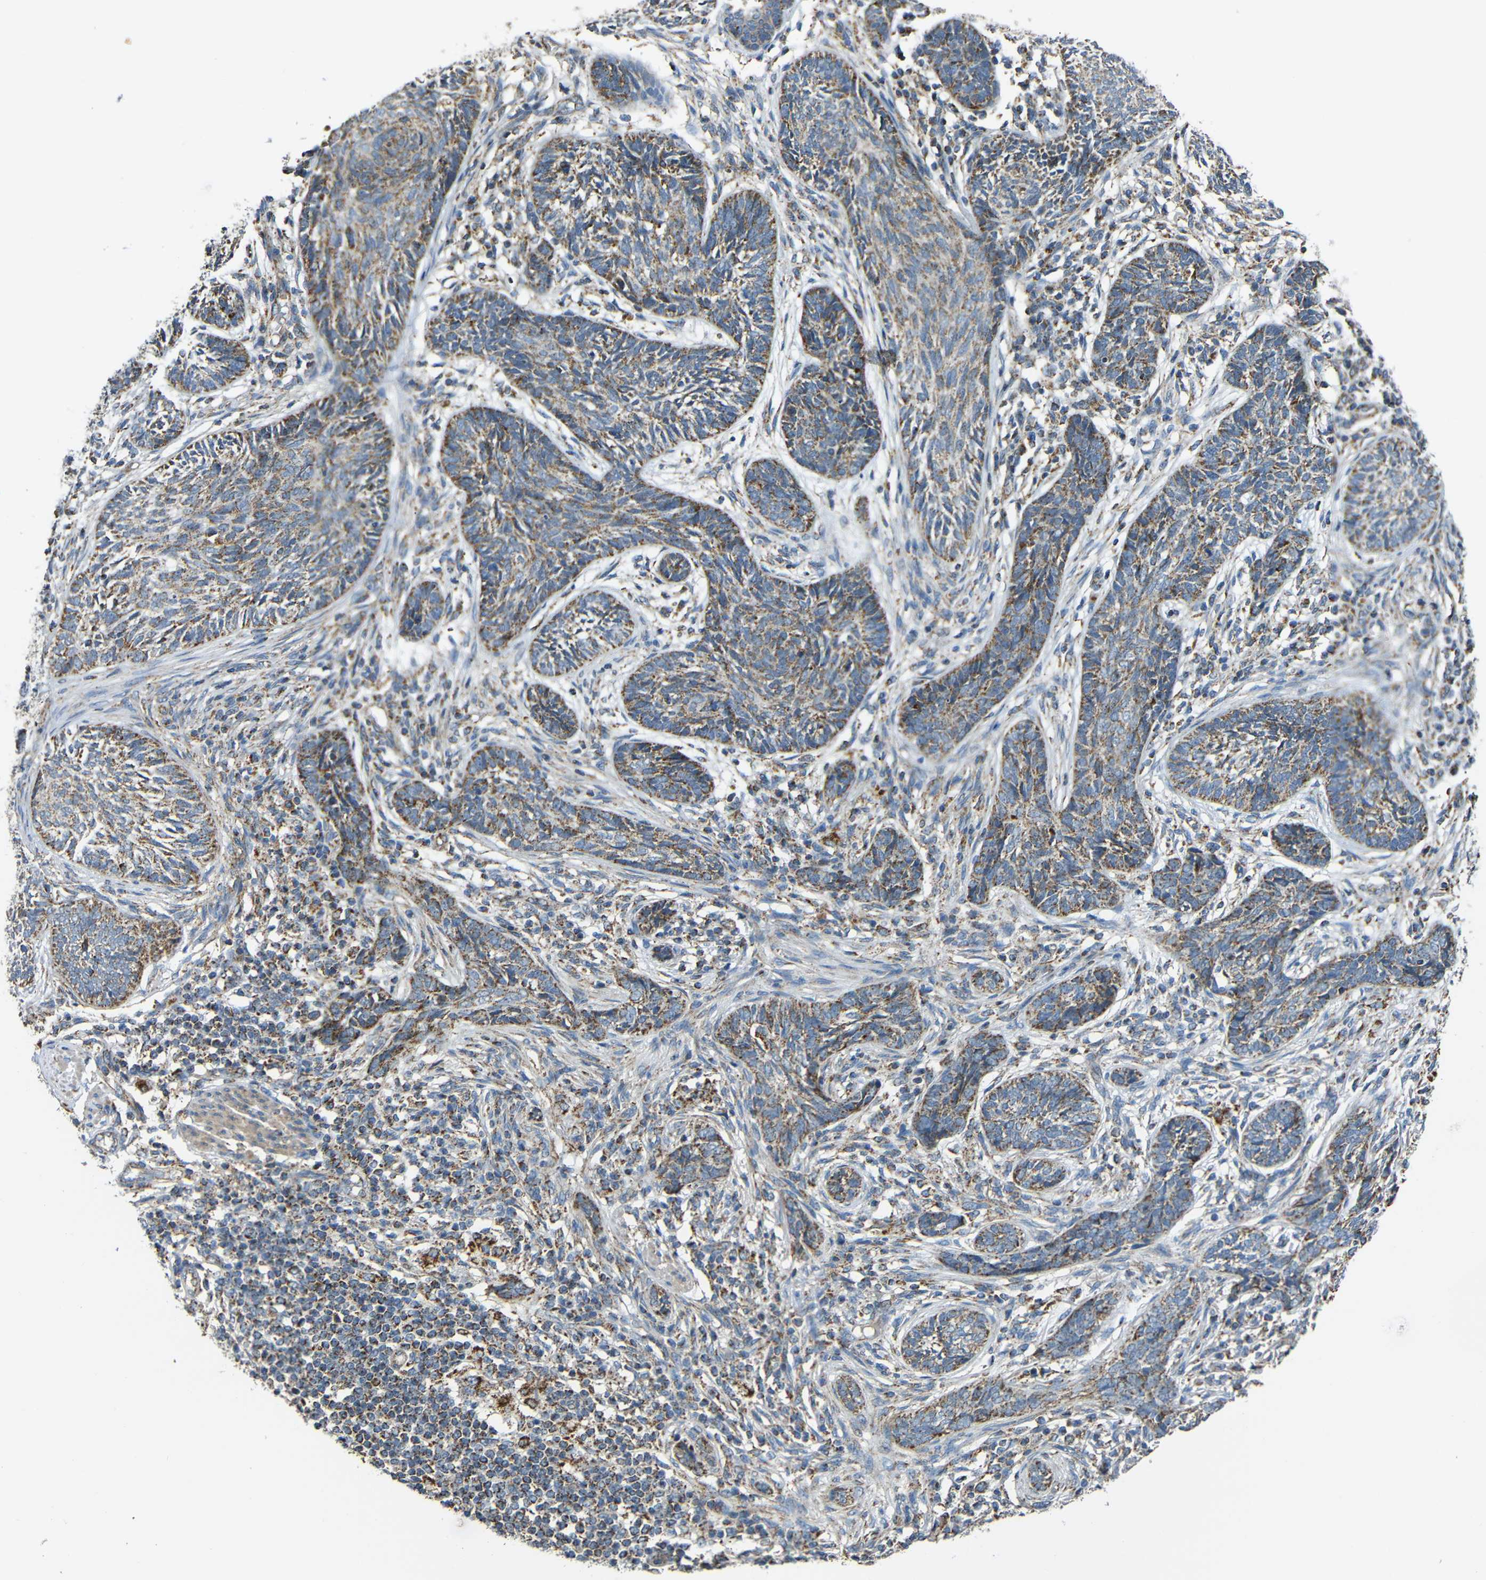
{"staining": {"intensity": "moderate", "quantity": ">75%", "location": "cytoplasmic/membranous"}, "tissue": "skin cancer", "cell_type": "Tumor cells", "image_type": "cancer", "snomed": [{"axis": "morphology", "description": "Papilloma, NOS"}, {"axis": "morphology", "description": "Basal cell carcinoma"}, {"axis": "topography", "description": "Skin"}], "caption": "The immunohistochemical stain shows moderate cytoplasmic/membranous staining in tumor cells of skin cancer tissue.", "gene": "NR3C2", "patient": {"sex": "male", "age": 87}}